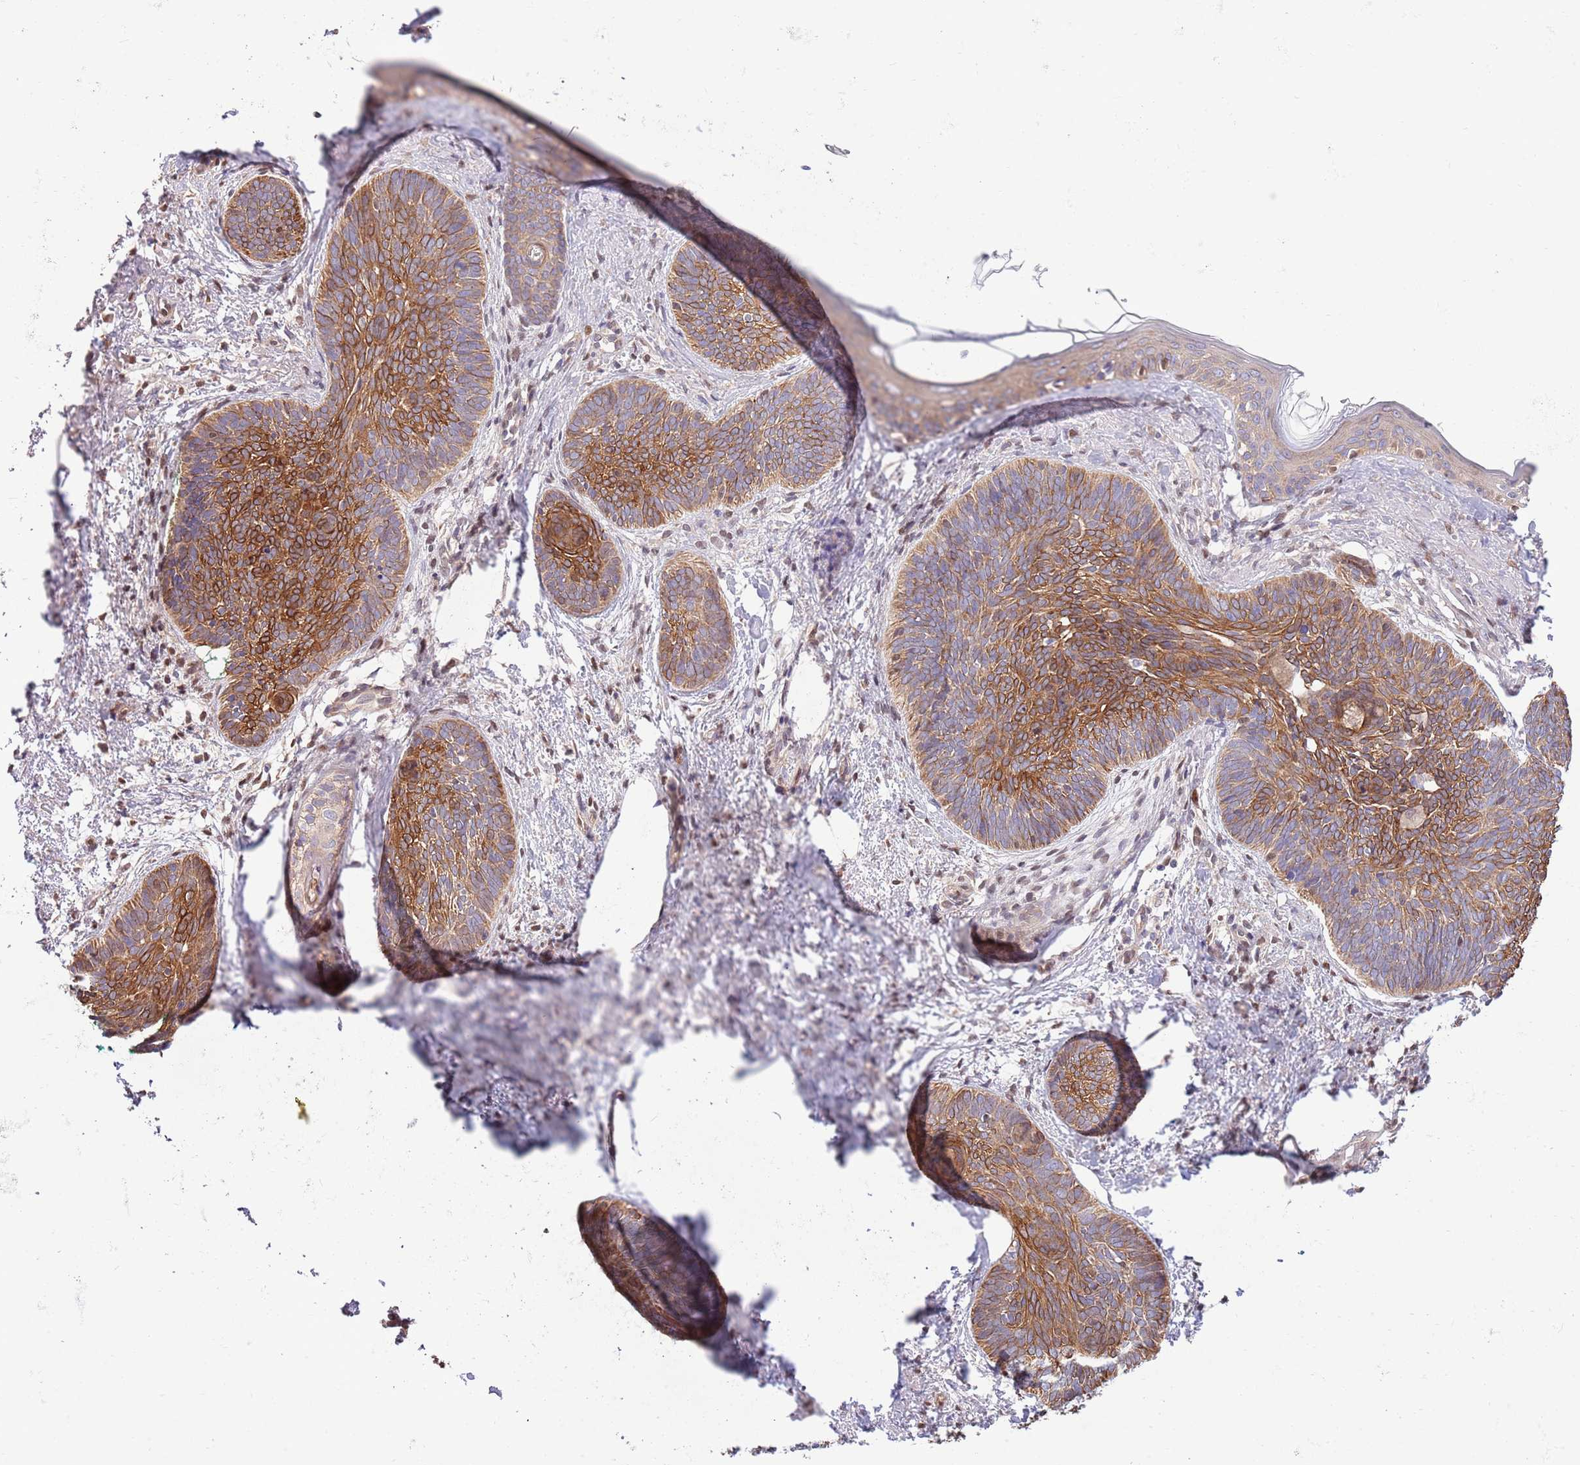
{"staining": {"intensity": "moderate", "quantity": ">75%", "location": "cytoplasmic/membranous"}, "tissue": "skin cancer", "cell_type": "Tumor cells", "image_type": "cancer", "snomed": [{"axis": "morphology", "description": "Basal cell carcinoma"}, {"axis": "topography", "description": "Skin"}], "caption": "Immunohistochemical staining of basal cell carcinoma (skin) displays moderate cytoplasmic/membranous protein staining in about >75% of tumor cells.", "gene": "ARL2BP", "patient": {"sex": "female", "age": 81}}